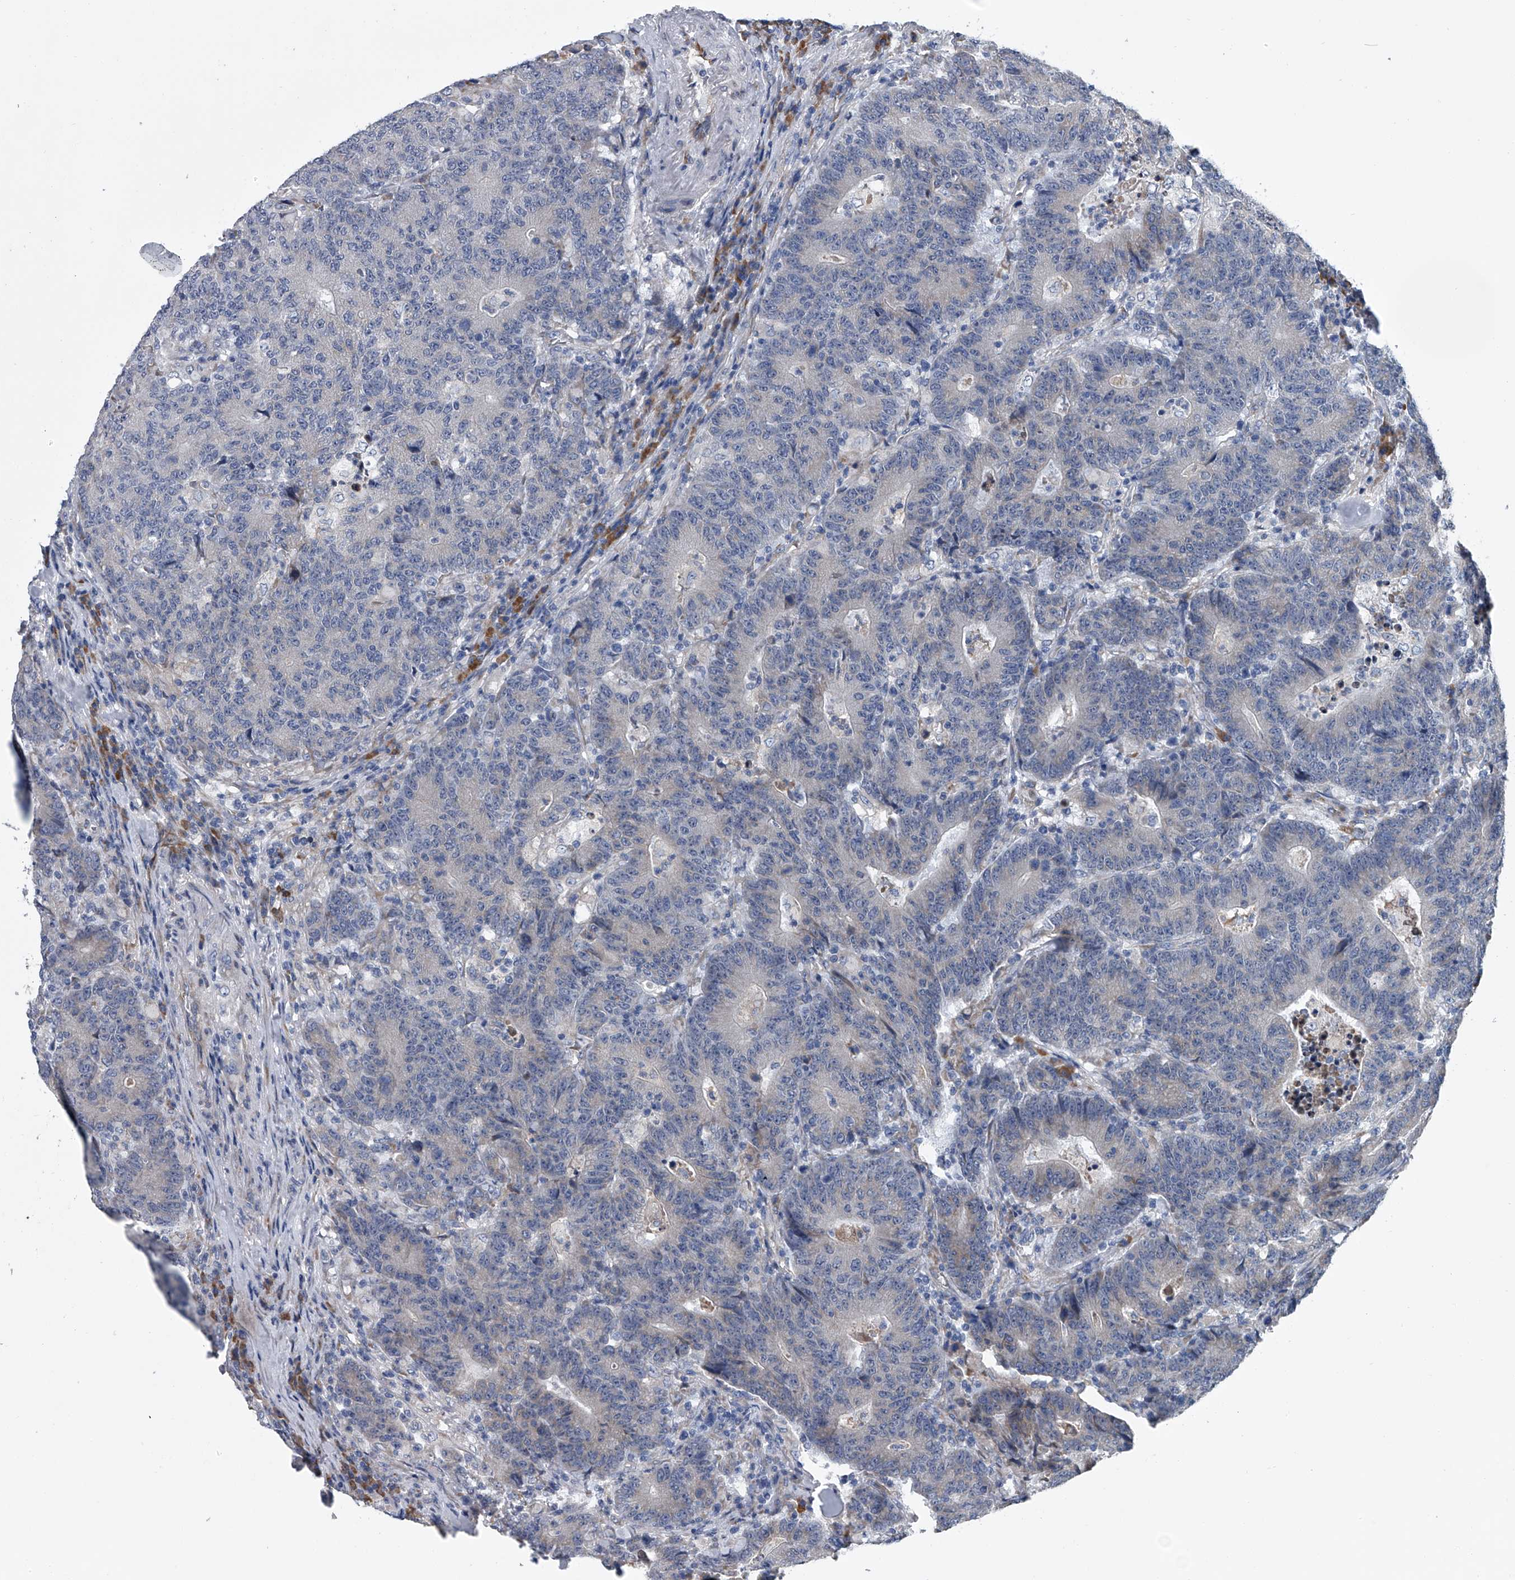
{"staining": {"intensity": "negative", "quantity": "none", "location": "none"}, "tissue": "colorectal cancer", "cell_type": "Tumor cells", "image_type": "cancer", "snomed": [{"axis": "morphology", "description": "Normal tissue, NOS"}, {"axis": "morphology", "description": "Adenocarcinoma, NOS"}, {"axis": "topography", "description": "Colon"}], "caption": "Immunohistochemistry (IHC) image of colorectal cancer (adenocarcinoma) stained for a protein (brown), which exhibits no positivity in tumor cells.", "gene": "ABCG1", "patient": {"sex": "female", "age": 75}}